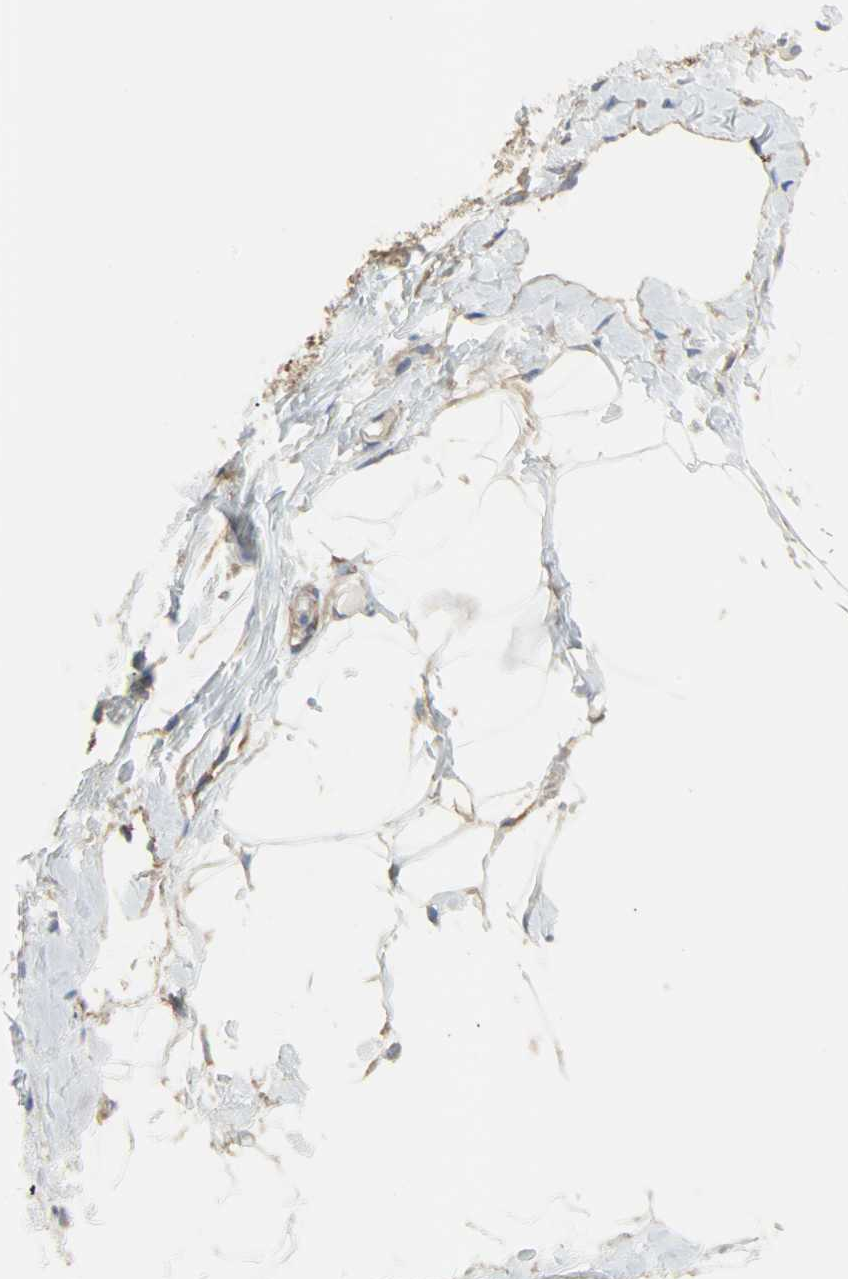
{"staining": {"intensity": "negative", "quantity": "none", "location": "none"}, "tissue": "adipose tissue", "cell_type": "Adipocytes", "image_type": "normal", "snomed": [{"axis": "morphology", "description": "Normal tissue, NOS"}, {"axis": "topography", "description": "Breast"}, {"axis": "topography", "description": "Adipose tissue"}], "caption": "Adipocytes show no significant positivity in unremarkable adipose tissue. The staining is performed using DAB brown chromogen with nuclei counter-stained in using hematoxylin.", "gene": "EPB41L2", "patient": {"sex": "female", "age": 25}}